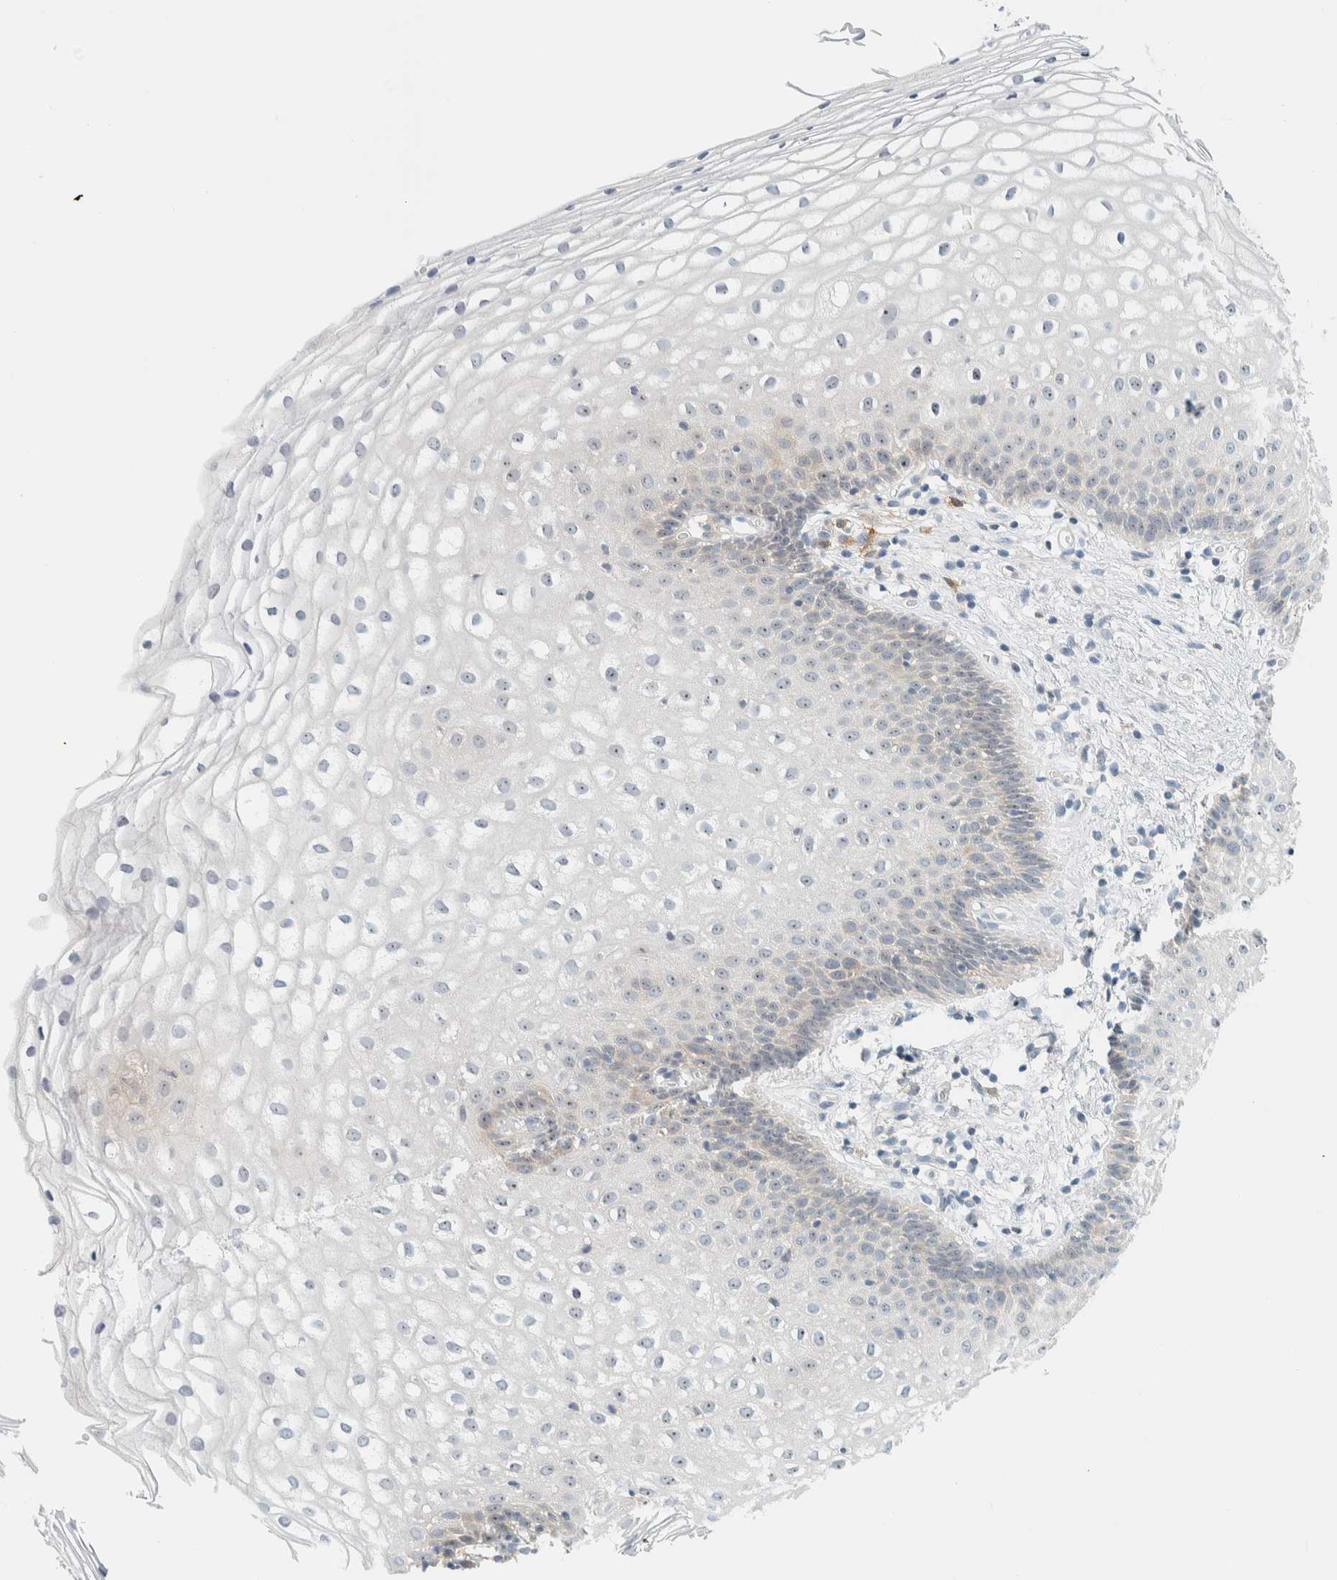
{"staining": {"intensity": "weak", "quantity": "<25%", "location": "nuclear"}, "tissue": "cervix", "cell_type": "Squamous epithelial cells", "image_type": "normal", "snomed": [{"axis": "morphology", "description": "Normal tissue, NOS"}, {"axis": "topography", "description": "Cervix"}], "caption": "An immunohistochemistry (IHC) image of benign cervix is shown. There is no staining in squamous epithelial cells of cervix. The staining is performed using DAB brown chromogen with nuclei counter-stained in using hematoxylin.", "gene": "NDE1", "patient": {"sex": "female", "age": 72}}